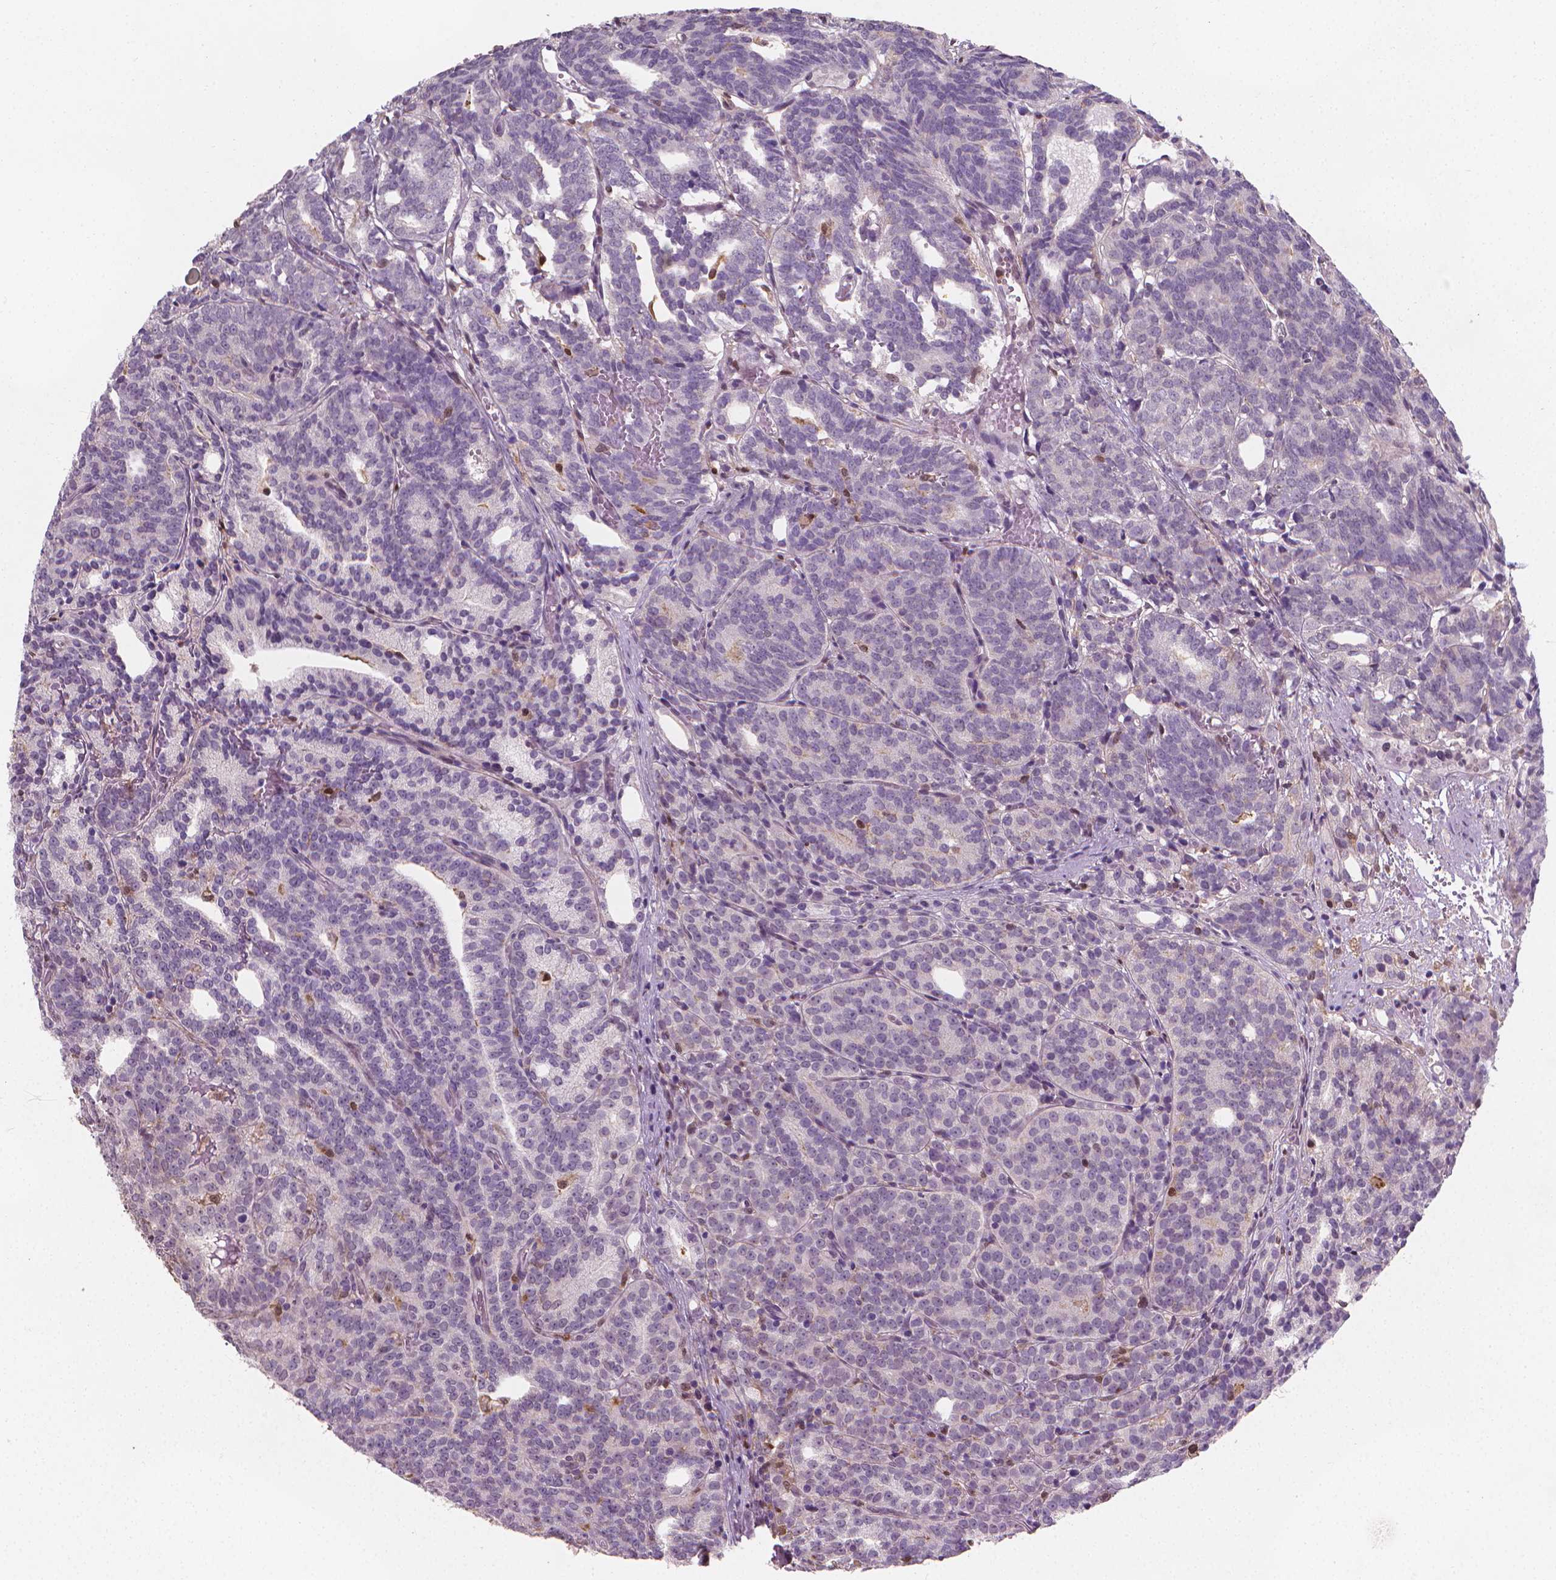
{"staining": {"intensity": "negative", "quantity": "none", "location": "none"}, "tissue": "prostate cancer", "cell_type": "Tumor cells", "image_type": "cancer", "snomed": [{"axis": "morphology", "description": "Adenocarcinoma, High grade"}, {"axis": "topography", "description": "Prostate"}], "caption": "A high-resolution micrograph shows immunohistochemistry (IHC) staining of high-grade adenocarcinoma (prostate), which exhibits no significant staining in tumor cells.", "gene": "TNFAIP2", "patient": {"sex": "male", "age": 53}}